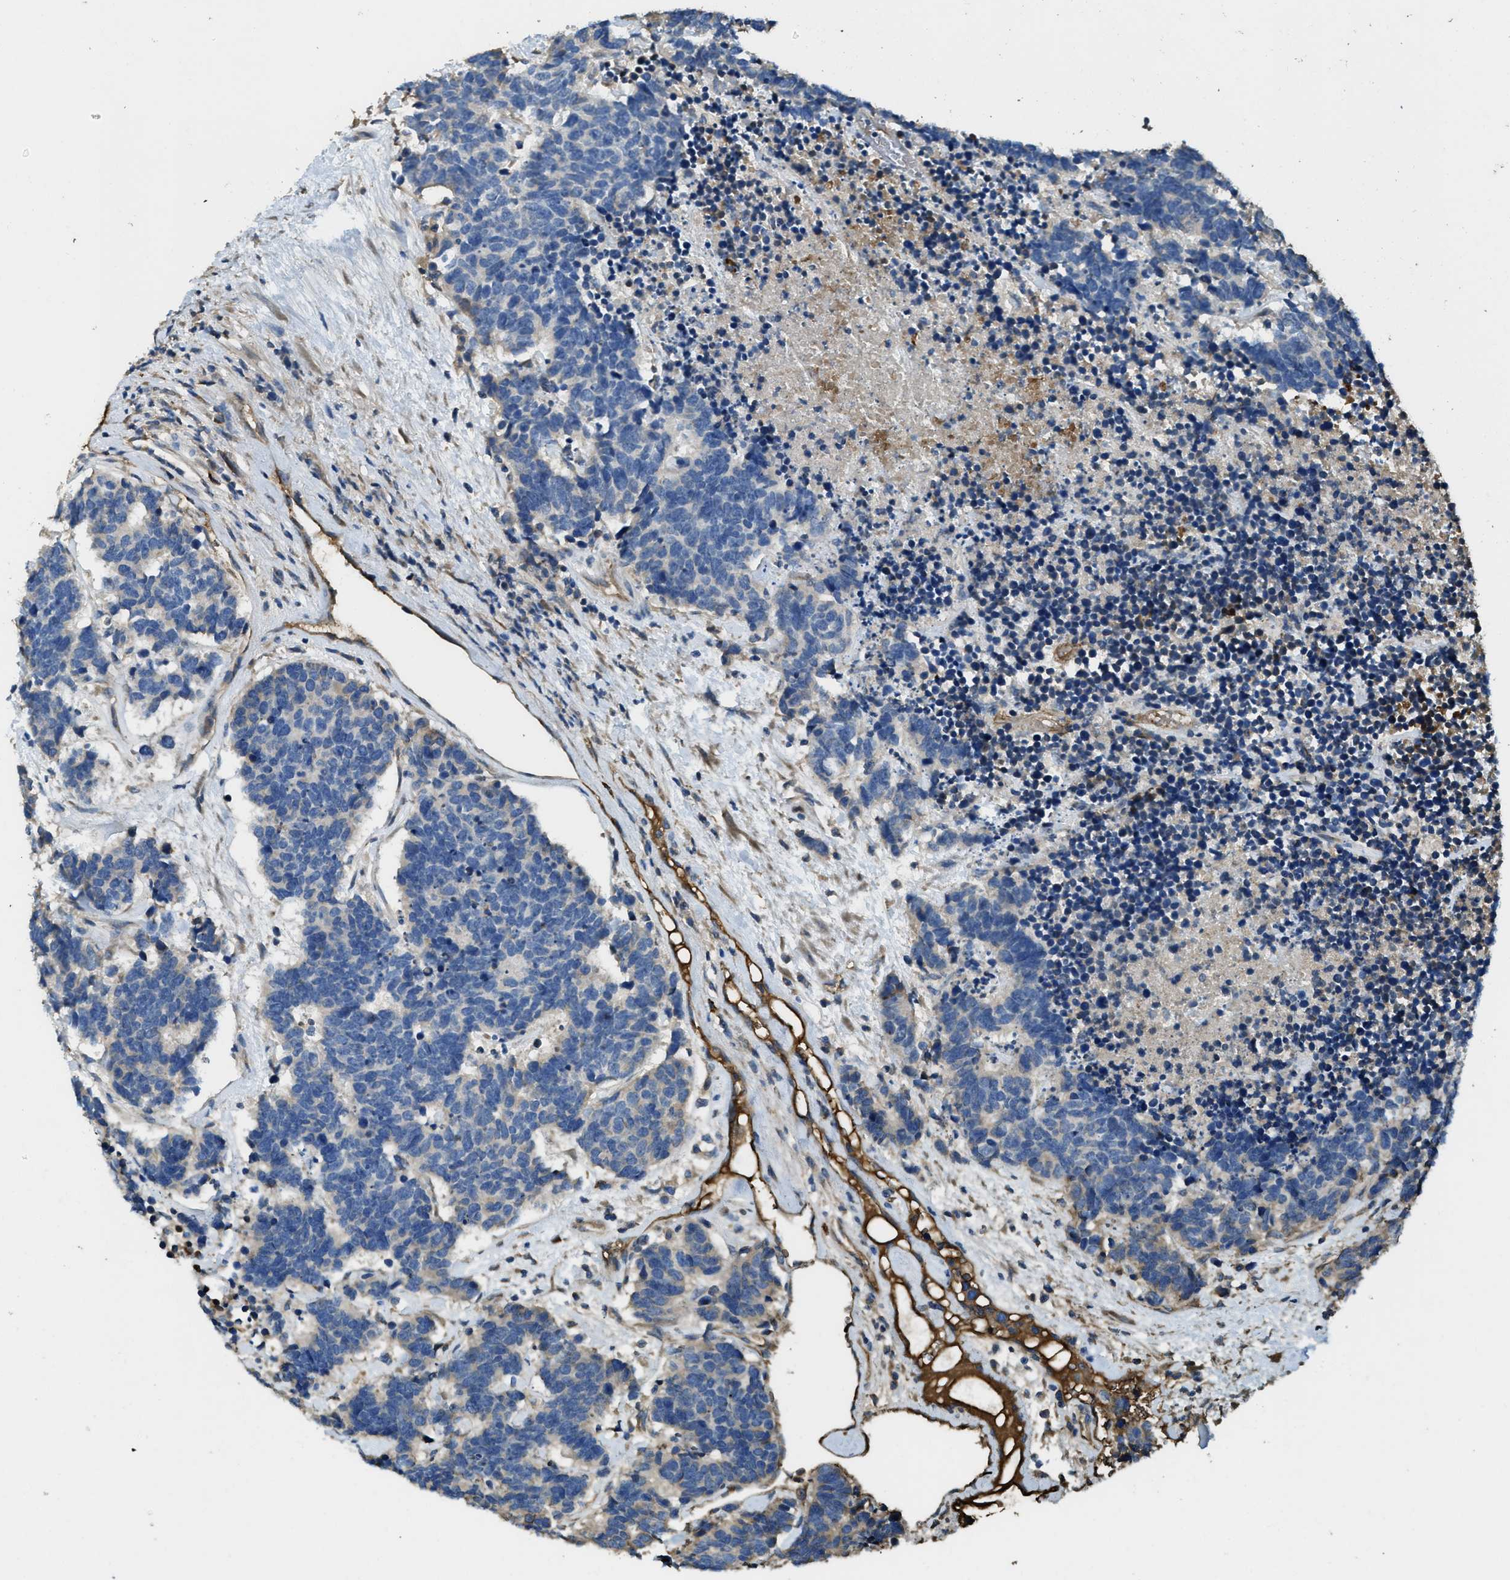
{"staining": {"intensity": "negative", "quantity": "none", "location": "none"}, "tissue": "carcinoid", "cell_type": "Tumor cells", "image_type": "cancer", "snomed": [{"axis": "morphology", "description": "Carcinoma, NOS"}, {"axis": "morphology", "description": "Carcinoid, malignant, NOS"}, {"axis": "topography", "description": "Urinary bladder"}], "caption": "Immunohistochemistry histopathology image of carcinoma stained for a protein (brown), which demonstrates no positivity in tumor cells.", "gene": "RIPK2", "patient": {"sex": "male", "age": 57}}